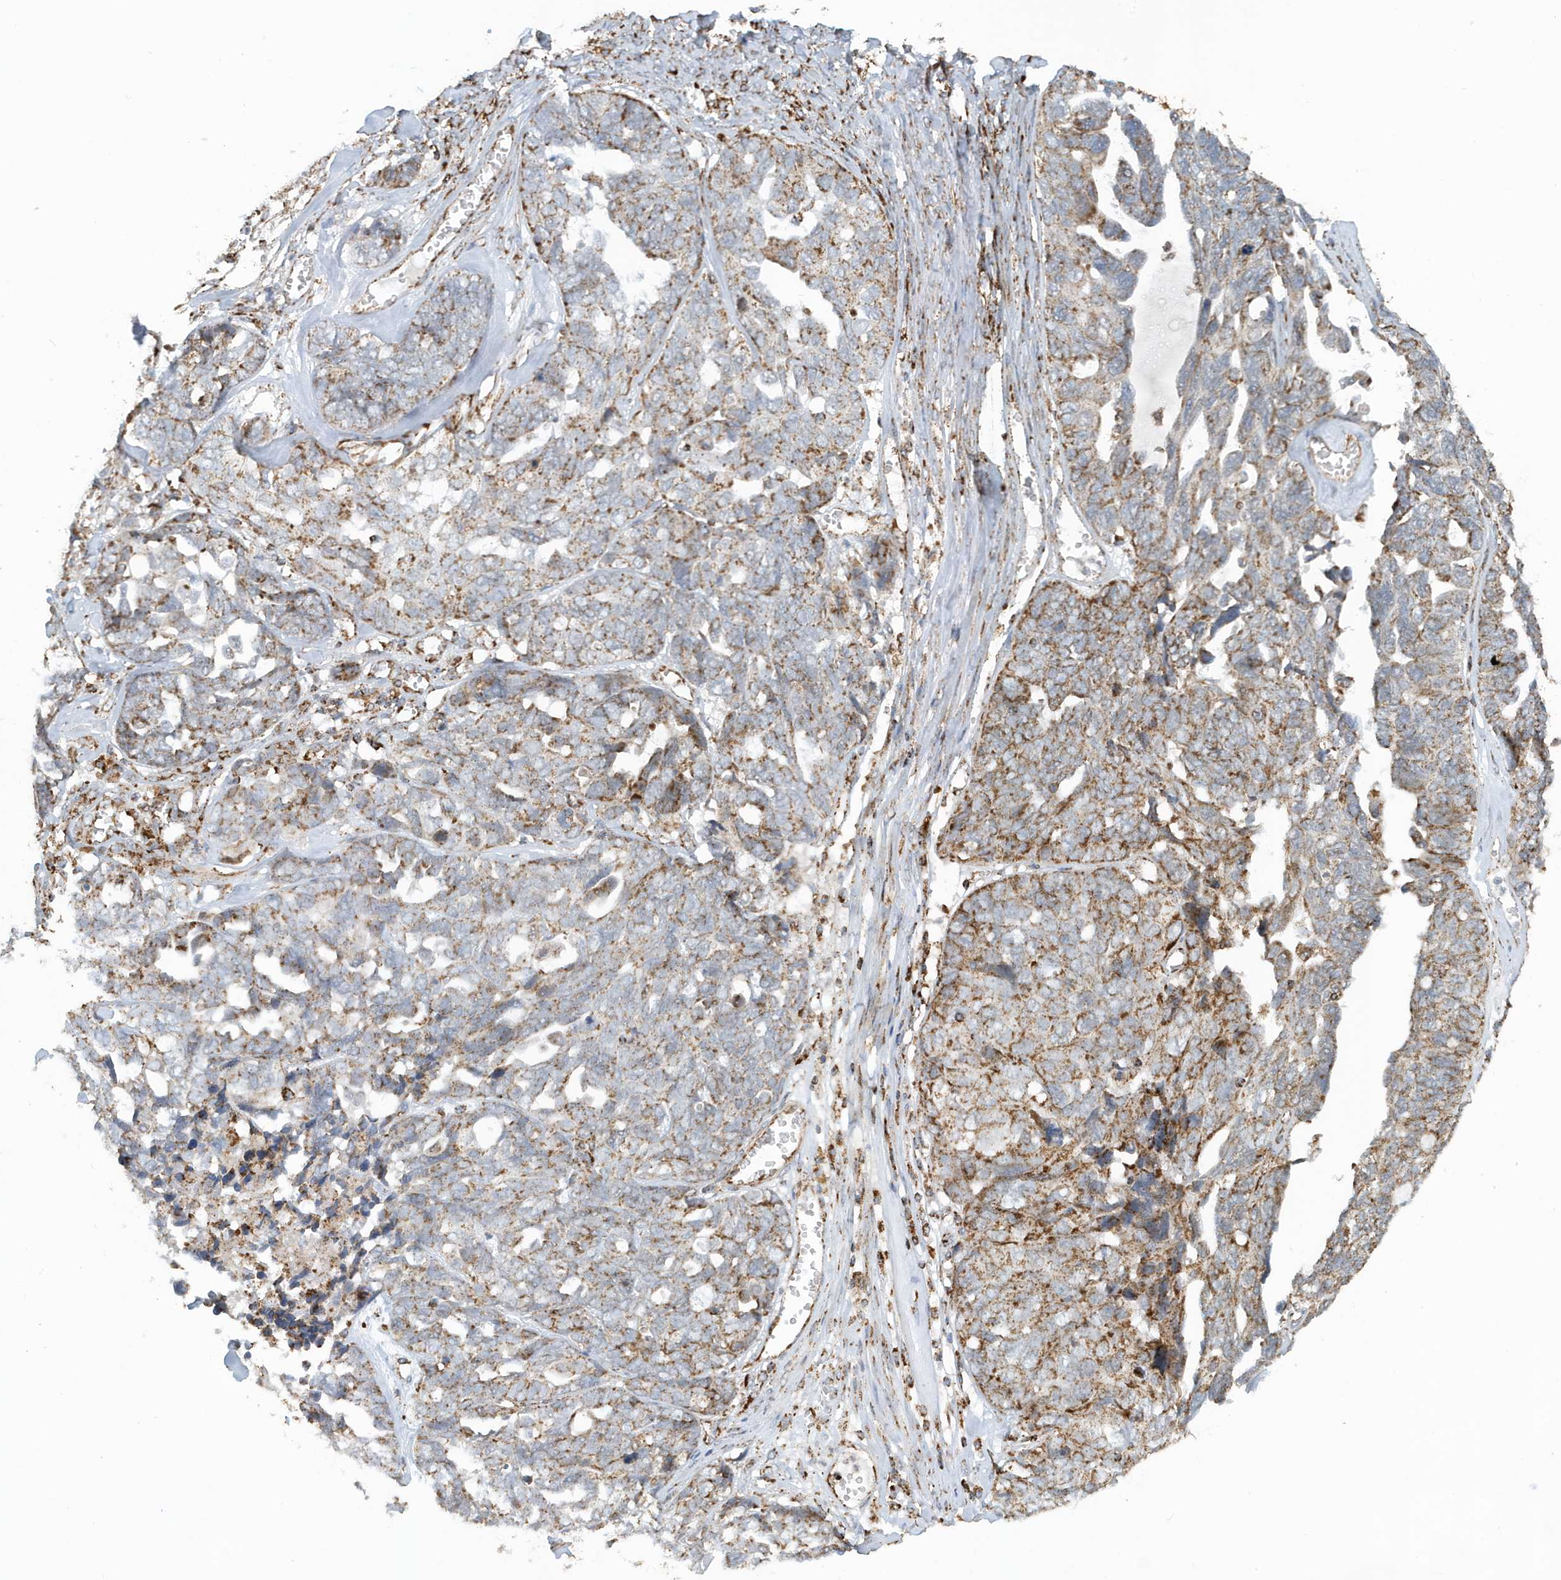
{"staining": {"intensity": "moderate", "quantity": ">75%", "location": "cytoplasmic/membranous"}, "tissue": "ovarian cancer", "cell_type": "Tumor cells", "image_type": "cancer", "snomed": [{"axis": "morphology", "description": "Cystadenocarcinoma, serous, NOS"}, {"axis": "topography", "description": "Ovary"}], "caption": "Immunohistochemistry histopathology image of ovarian serous cystadenocarcinoma stained for a protein (brown), which shows medium levels of moderate cytoplasmic/membranous staining in approximately >75% of tumor cells.", "gene": "MAN1A1", "patient": {"sex": "female", "age": 79}}